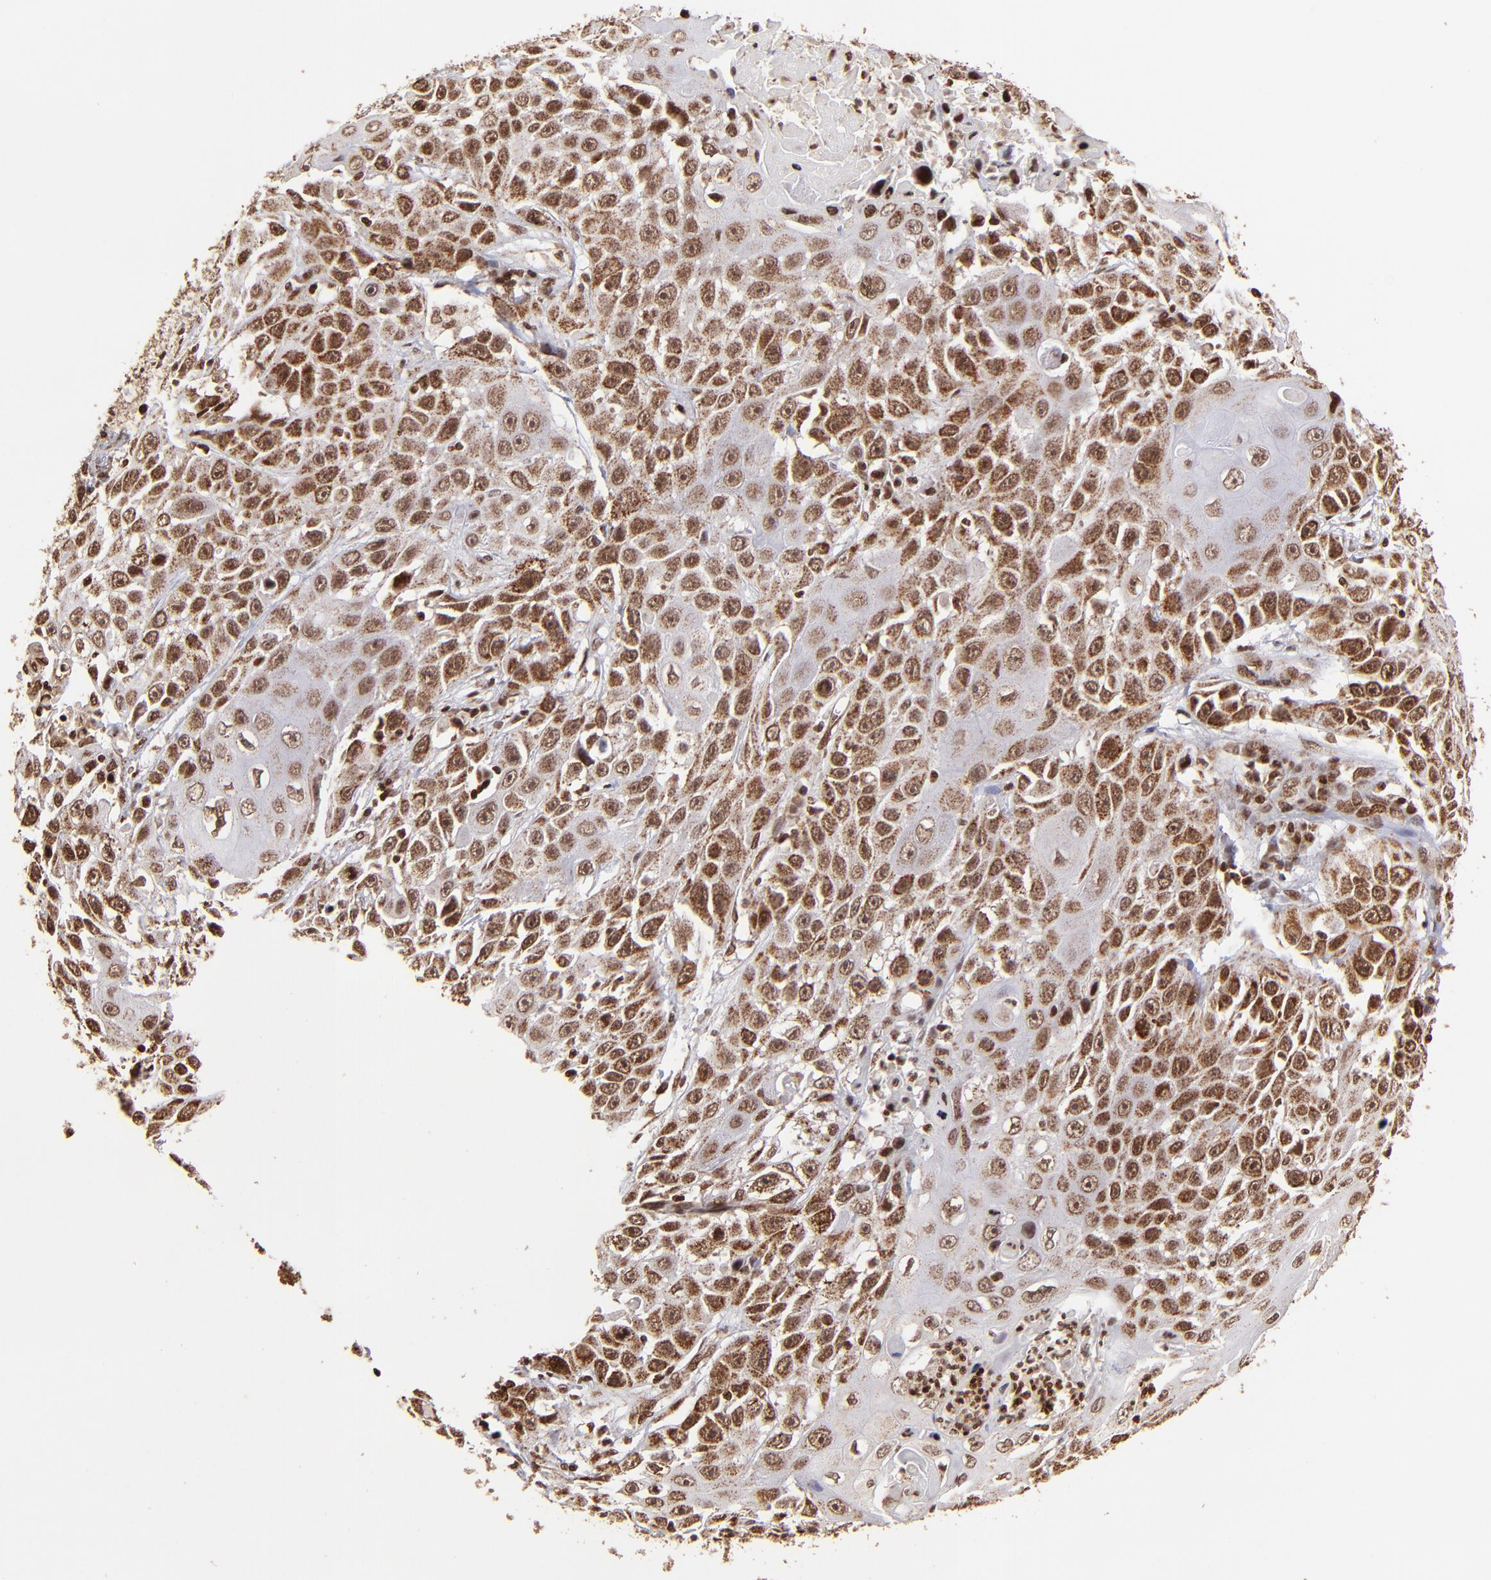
{"staining": {"intensity": "strong", "quantity": ">75%", "location": "cytoplasmic/membranous,nuclear"}, "tissue": "cervical cancer", "cell_type": "Tumor cells", "image_type": "cancer", "snomed": [{"axis": "morphology", "description": "Squamous cell carcinoma, NOS"}, {"axis": "topography", "description": "Cervix"}], "caption": "Immunohistochemistry (IHC) image of human cervical cancer (squamous cell carcinoma) stained for a protein (brown), which shows high levels of strong cytoplasmic/membranous and nuclear staining in about >75% of tumor cells.", "gene": "MED15", "patient": {"sex": "female", "age": 39}}